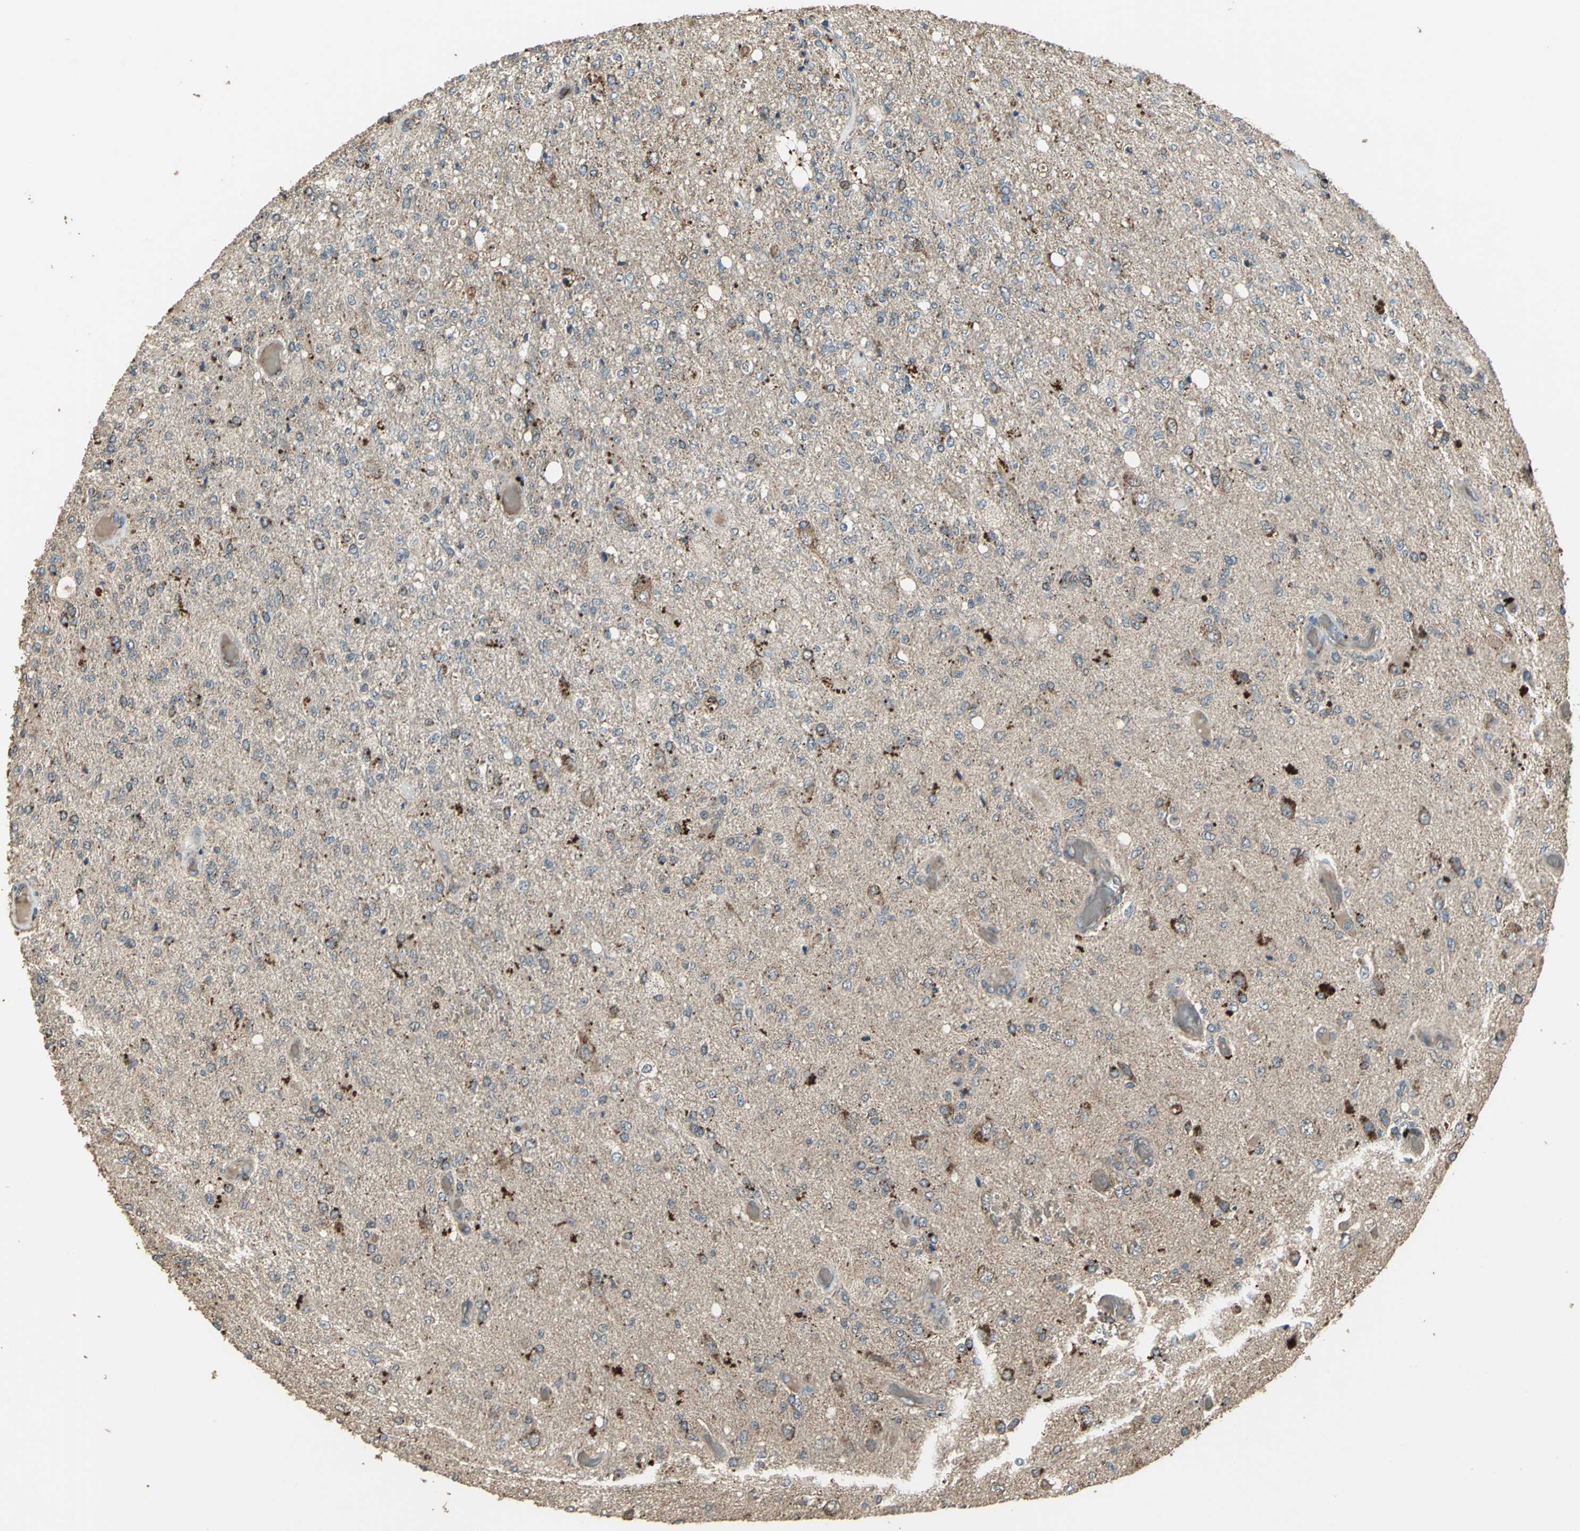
{"staining": {"intensity": "moderate", "quantity": "25%-75%", "location": "cytoplasmic/membranous"}, "tissue": "glioma", "cell_type": "Tumor cells", "image_type": "cancer", "snomed": [{"axis": "morphology", "description": "Normal tissue, NOS"}, {"axis": "morphology", "description": "Glioma, malignant, High grade"}, {"axis": "topography", "description": "Cerebral cortex"}], "caption": "Tumor cells display medium levels of moderate cytoplasmic/membranous positivity in about 25%-75% of cells in glioma. The staining was performed using DAB to visualize the protein expression in brown, while the nuclei were stained in blue with hematoxylin (Magnification: 20x).", "gene": "POLRMT", "patient": {"sex": "male", "age": 77}}